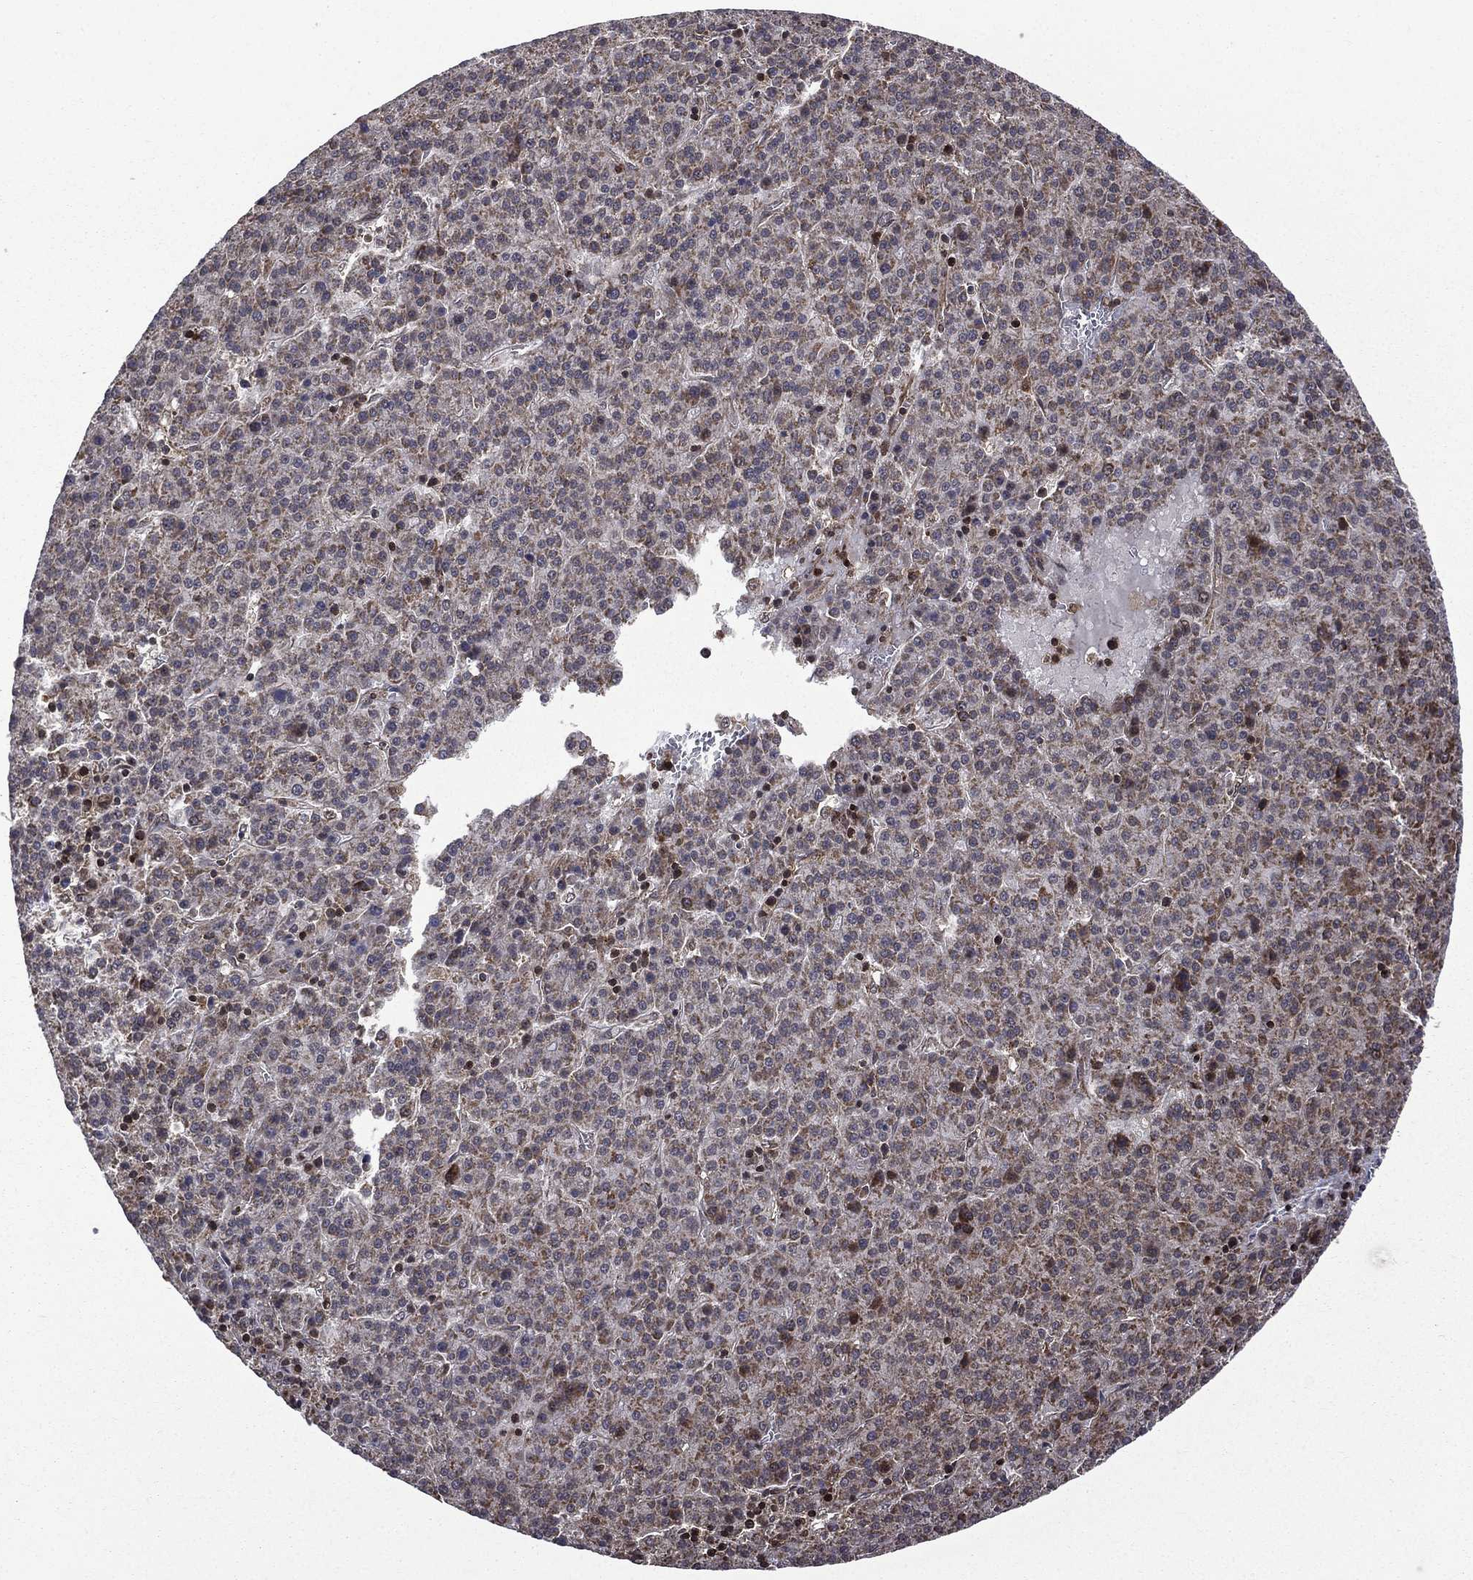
{"staining": {"intensity": "moderate", "quantity": ">75%", "location": "cytoplasmic/membranous"}, "tissue": "liver cancer", "cell_type": "Tumor cells", "image_type": "cancer", "snomed": [{"axis": "morphology", "description": "Carcinoma, Hepatocellular, NOS"}, {"axis": "topography", "description": "Liver"}], "caption": "Hepatocellular carcinoma (liver) stained with a brown dye reveals moderate cytoplasmic/membranous positive expression in approximately >75% of tumor cells.", "gene": "GIMAP6", "patient": {"sex": "female", "age": 58}}